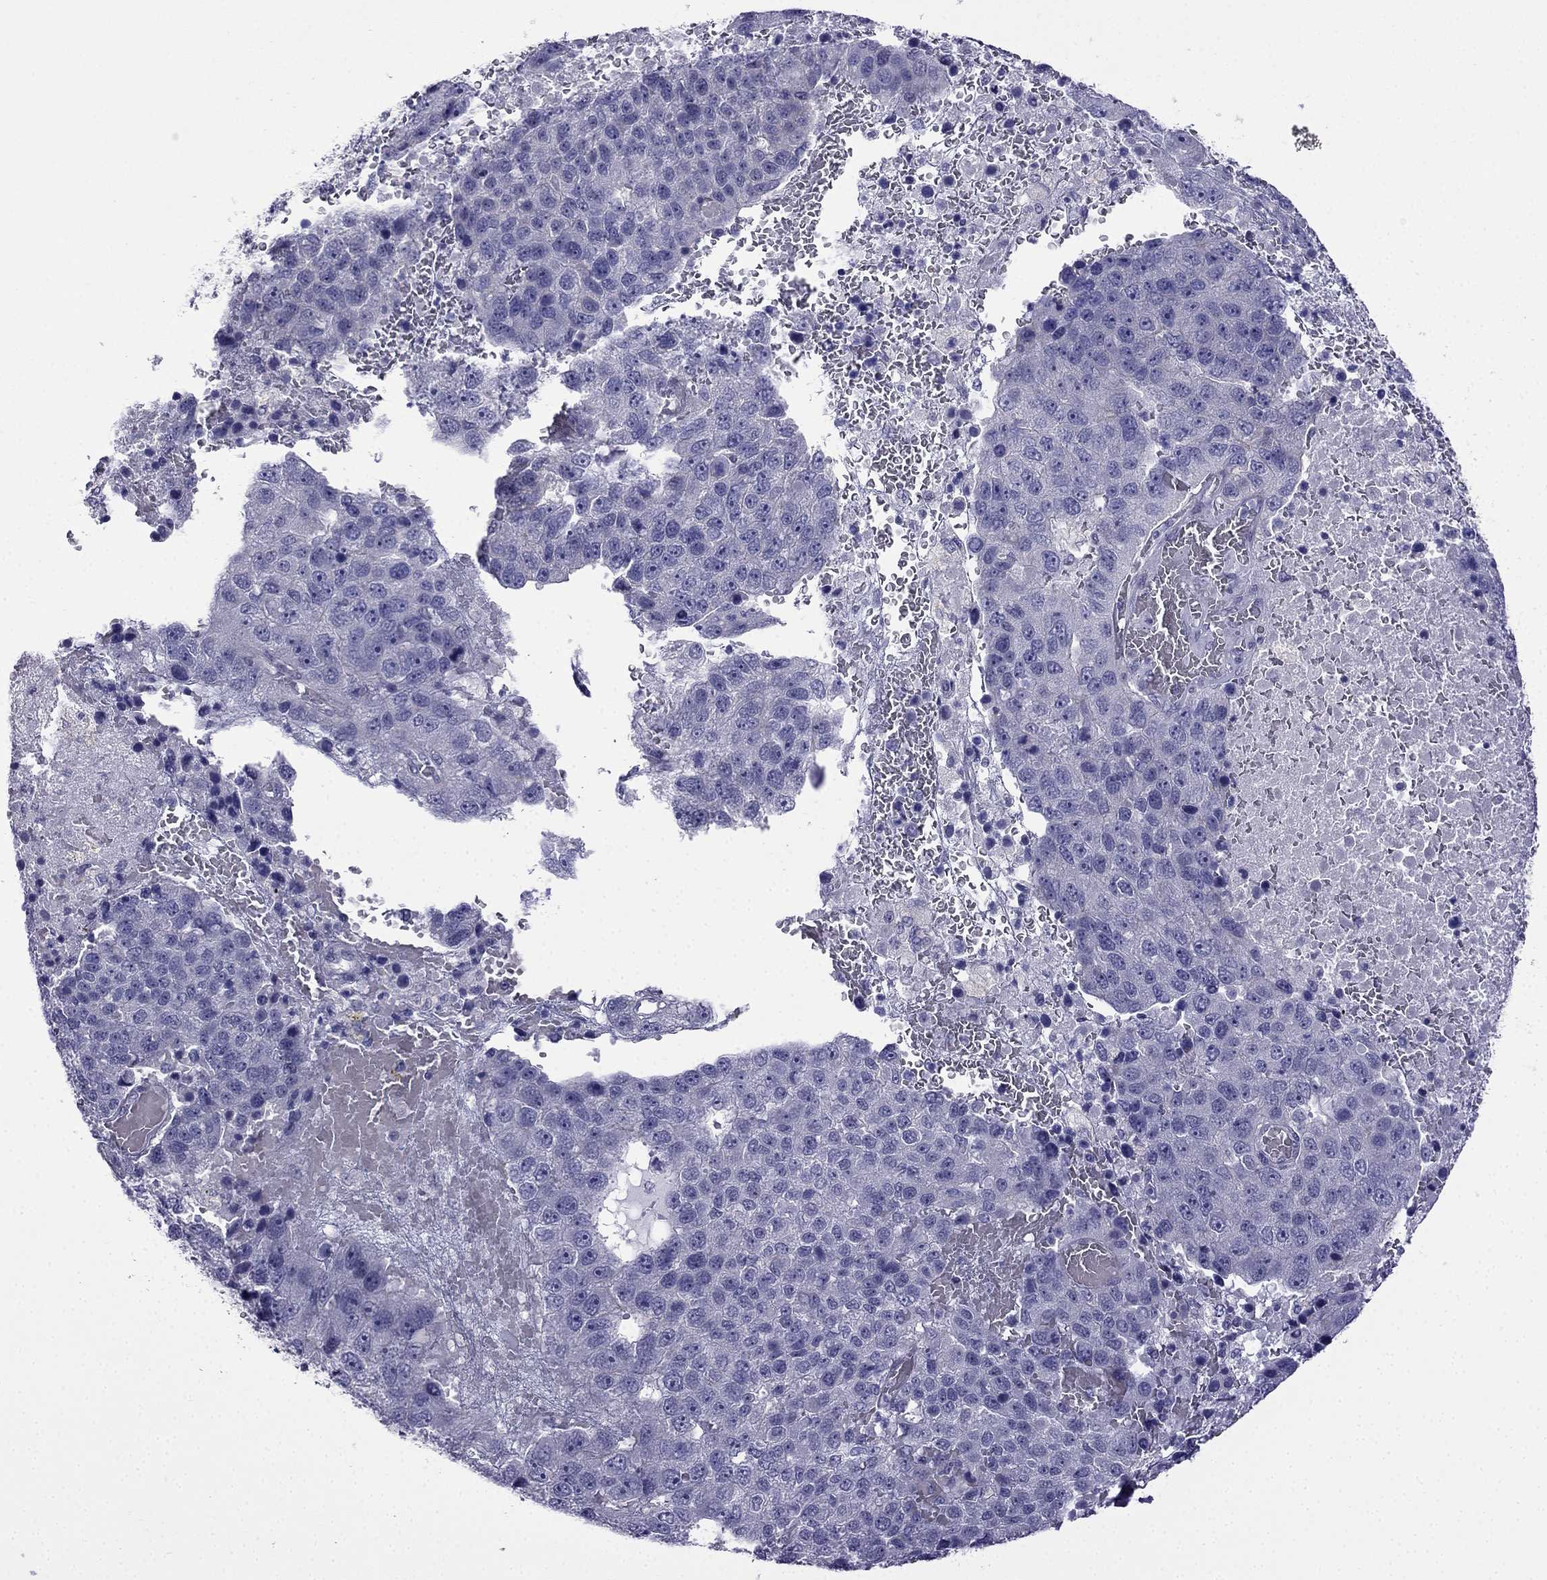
{"staining": {"intensity": "negative", "quantity": "none", "location": "none"}, "tissue": "pancreatic cancer", "cell_type": "Tumor cells", "image_type": "cancer", "snomed": [{"axis": "morphology", "description": "Adenocarcinoma, NOS"}, {"axis": "topography", "description": "Pancreas"}], "caption": "An immunohistochemistry photomicrograph of pancreatic cancer is shown. There is no staining in tumor cells of pancreatic cancer. (DAB (3,3'-diaminobenzidine) immunohistochemistry (IHC), high magnification).", "gene": "POM121L12", "patient": {"sex": "female", "age": 61}}